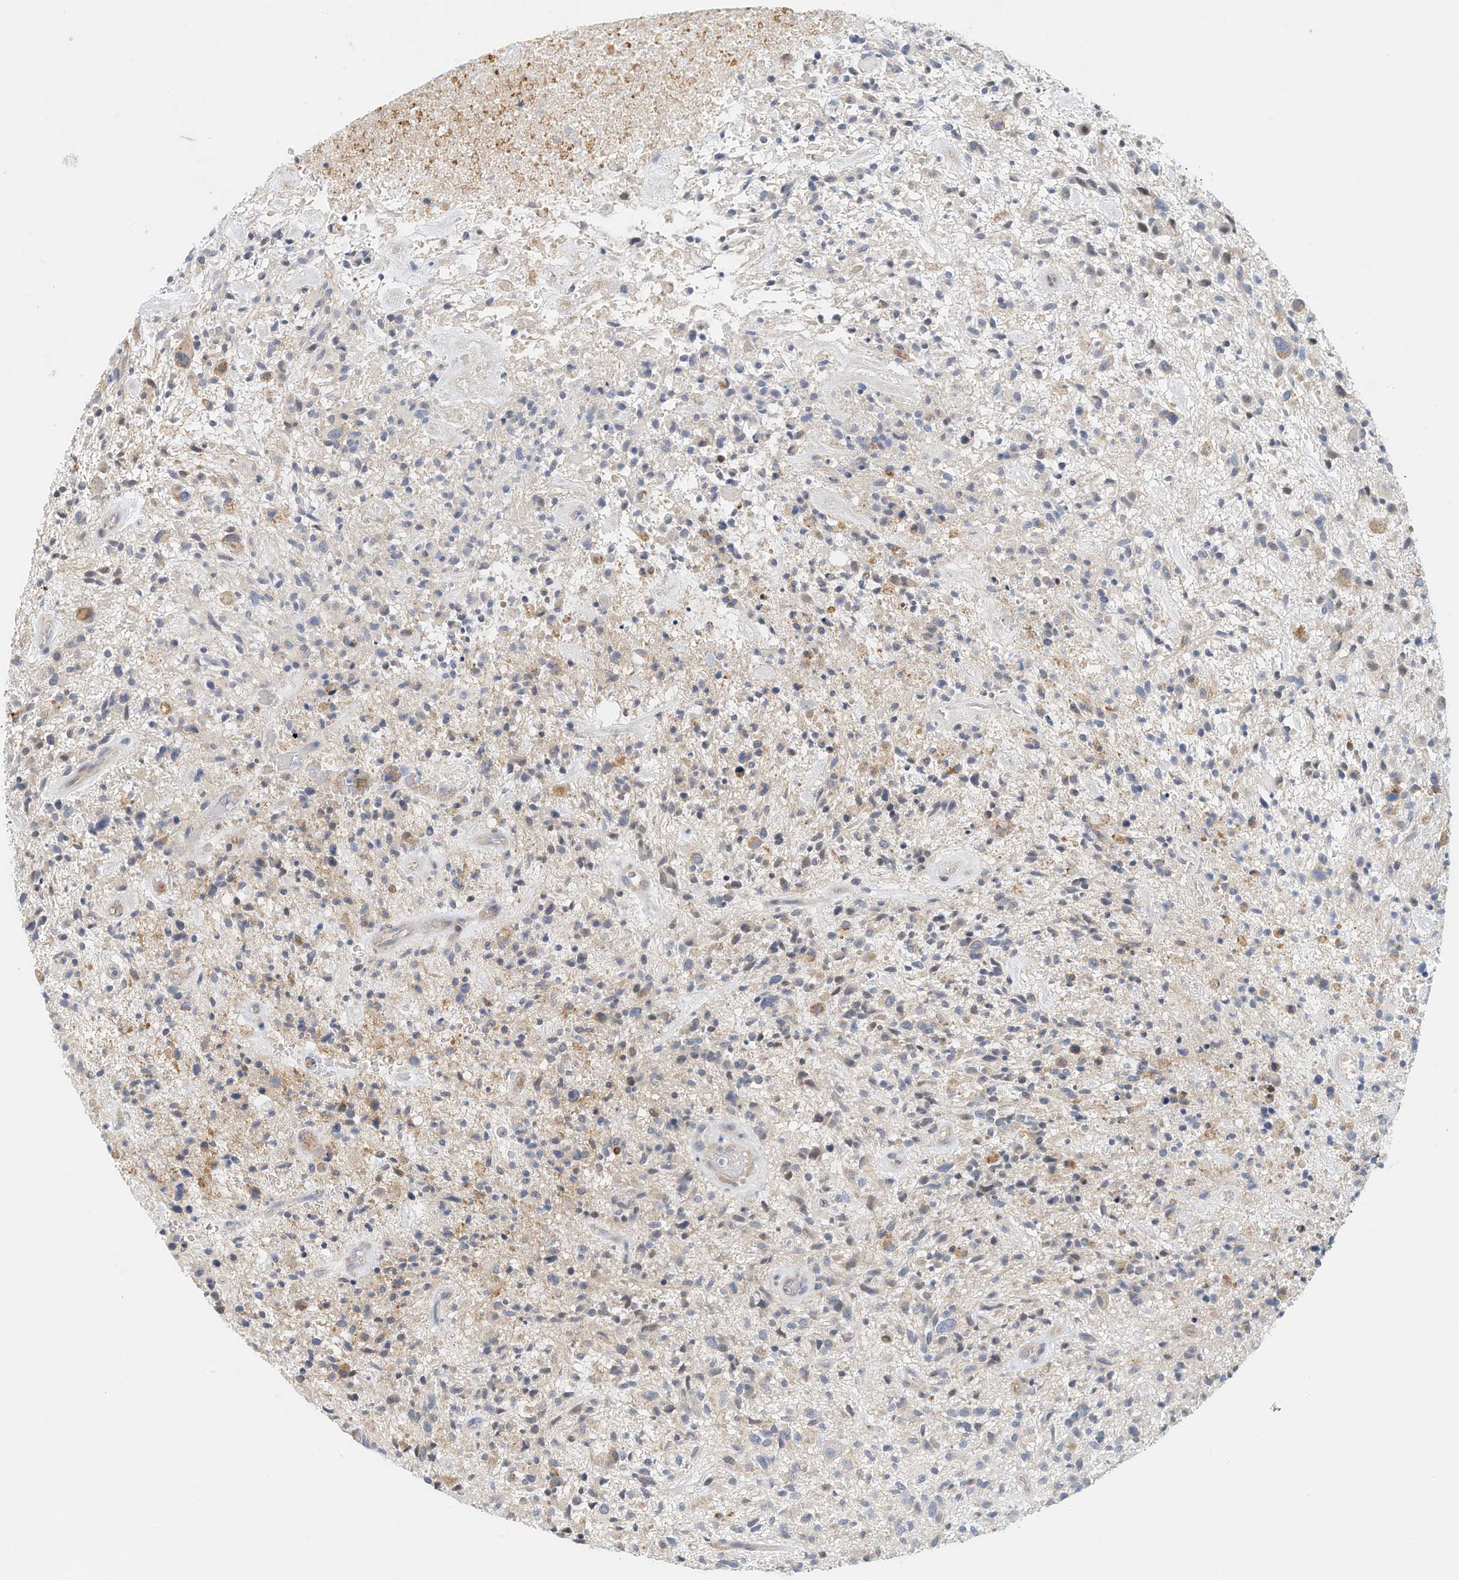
{"staining": {"intensity": "weak", "quantity": "<25%", "location": "cytoplasmic/membranous"}, "tissue": "glioma", "cell_type": "Tumor cells", "image_type": "cancer", "snomed": [{"axis": "morphology", "description": "Glioma, malignant, High grade"}, {"axis": "topography", "description": "Brain"}], "caption": "Tumor cells show no significant protein positivity in high-grade glioma (malignant).", "gene": "ARHGAP28", "patient": {"sex": "male", "age": 47}}